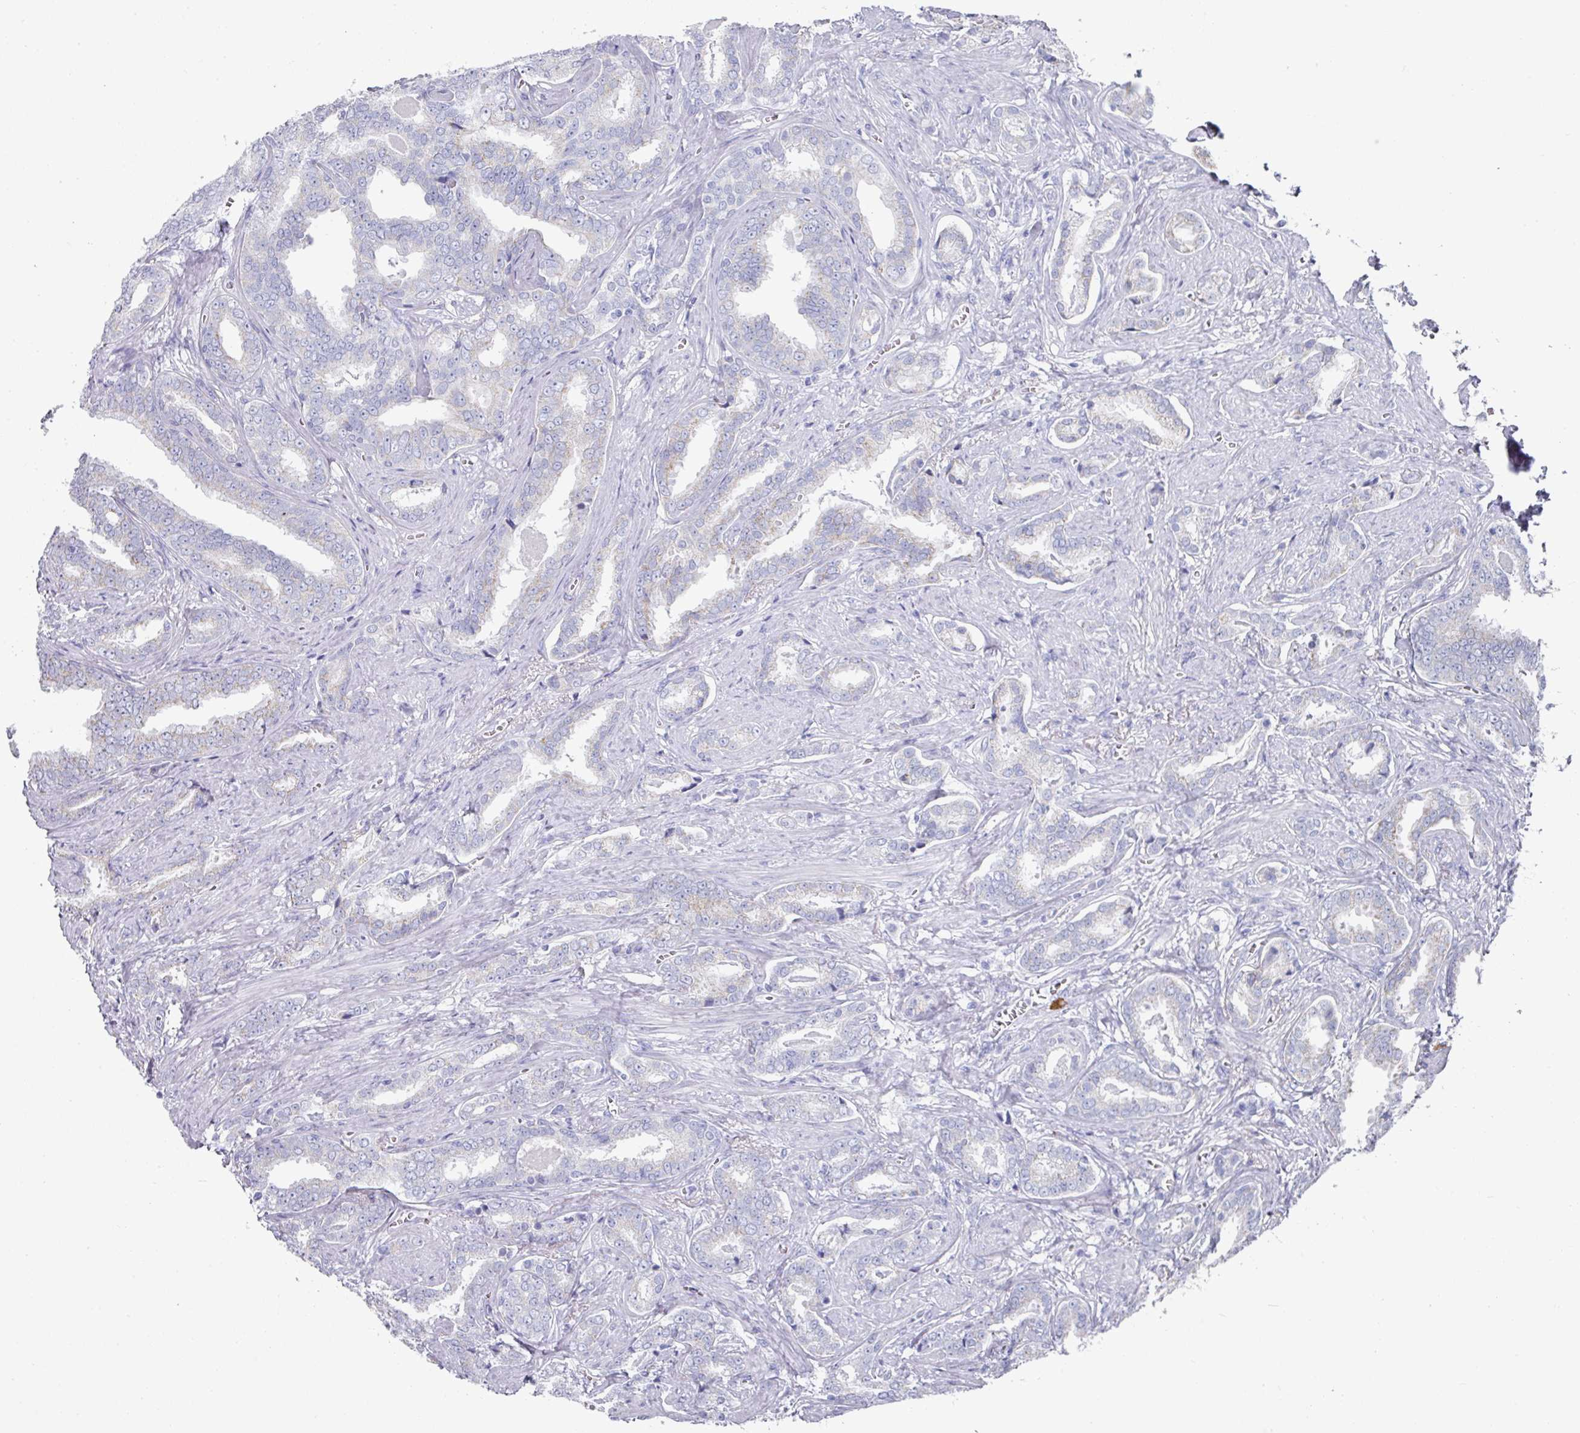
{"staining": {"intensity": "moderate", "quantity": "<25%", "location": "cytoplasmic/membranous"}, "tissue": "prostate cancer", "cell_type": "Tumor cells", "image_type": "cancer", "snomed": [{"axis": "morphology", "description": "Adenocarcinoma, High grade"}, {"axis": "topography", "description": "Prostate"}], "caption": "A micrograph showing moderate cytoplasmic/membranous staining in approximately <25% of tumor cells in prostate adenocarcinoma (high-grade), as visualized by brown immunohistochemical staining.", "gene": "SETBP1", "patient": {"sex": "male", "age": 67}}